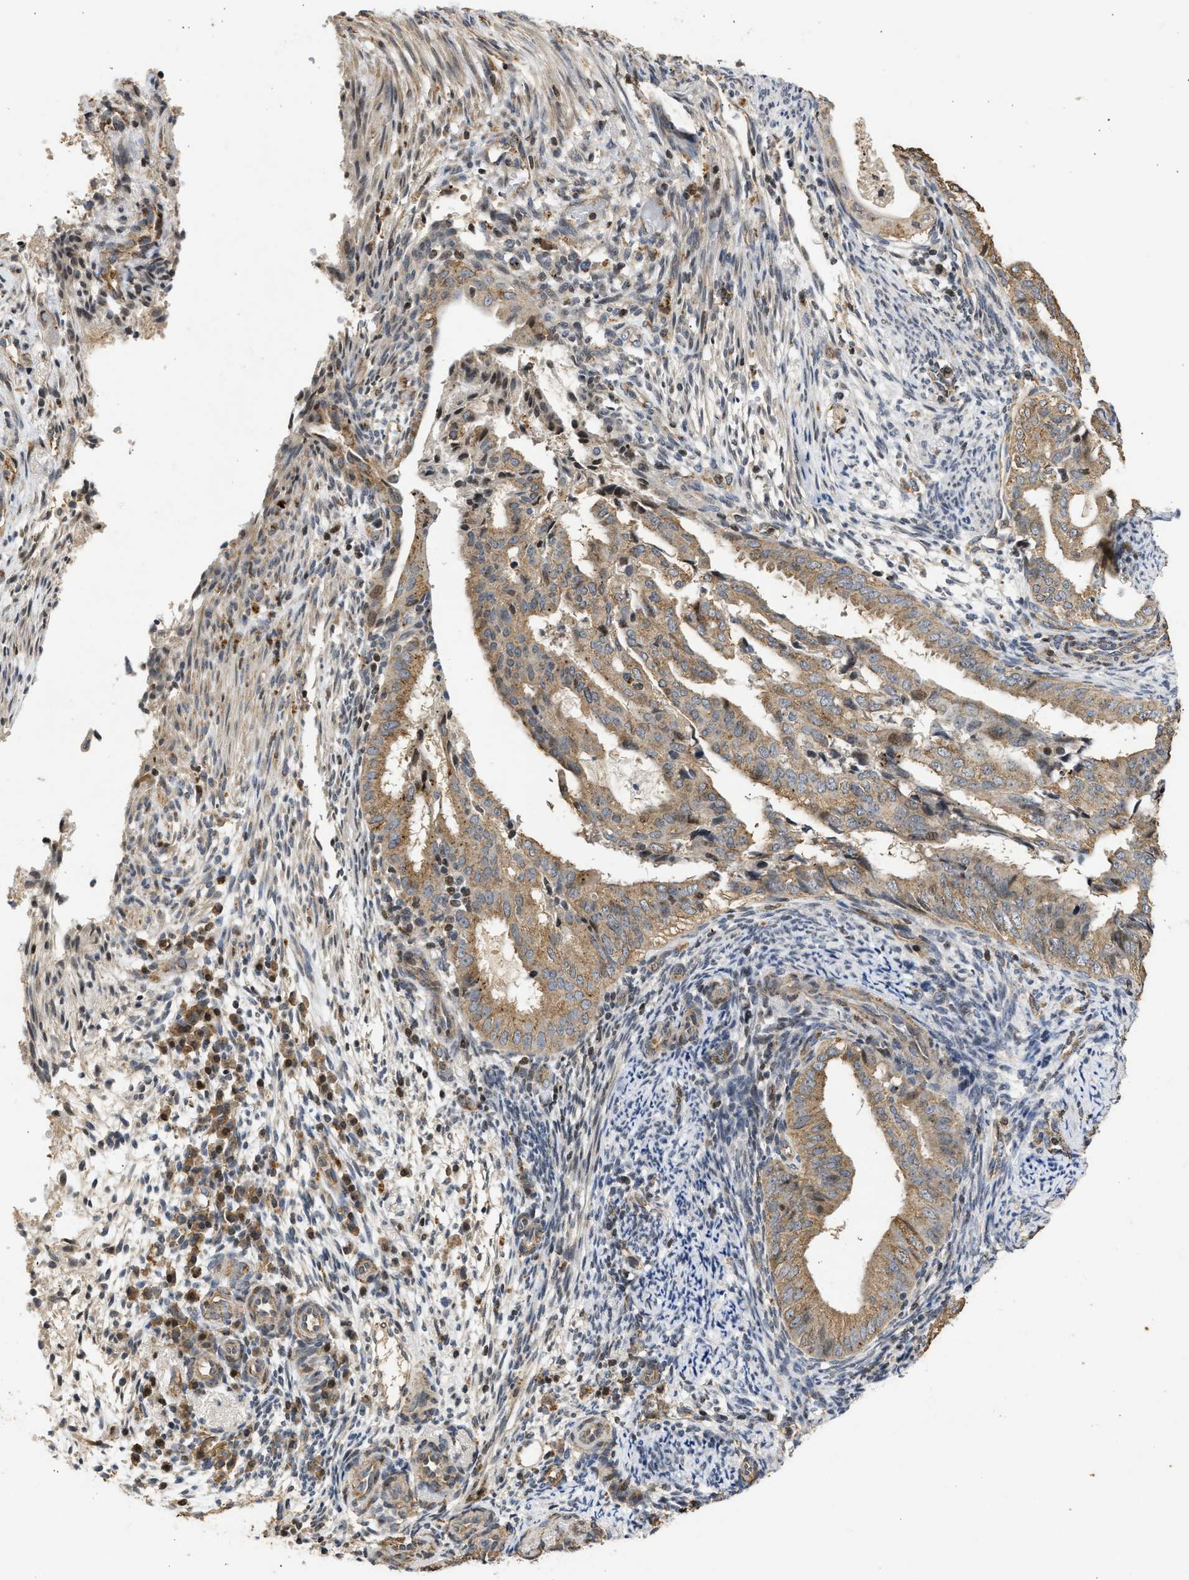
{"staining": {"intensity": "moderate", "quantity": ">75%", "location": "cytoplasmic/membranous"}, "tissue": "endometrial cancer", "cell_type": "Tumor cells", "image_type": "cancer", "snomed": [{"axis": "morphology", "description": "Adenocarcinoma, NOS"}, {"axis": "topography", "description": "Endometrium"}], "caption": "An image of human endometrial adenocarcinoma stained for a protein displays moderate cytoplasmic/membranous brown staining in tumor cells. Nuclei are stained in blue.", "gene": "ENSG00000142539", "patient": {"sex": "female", "age": 58}}